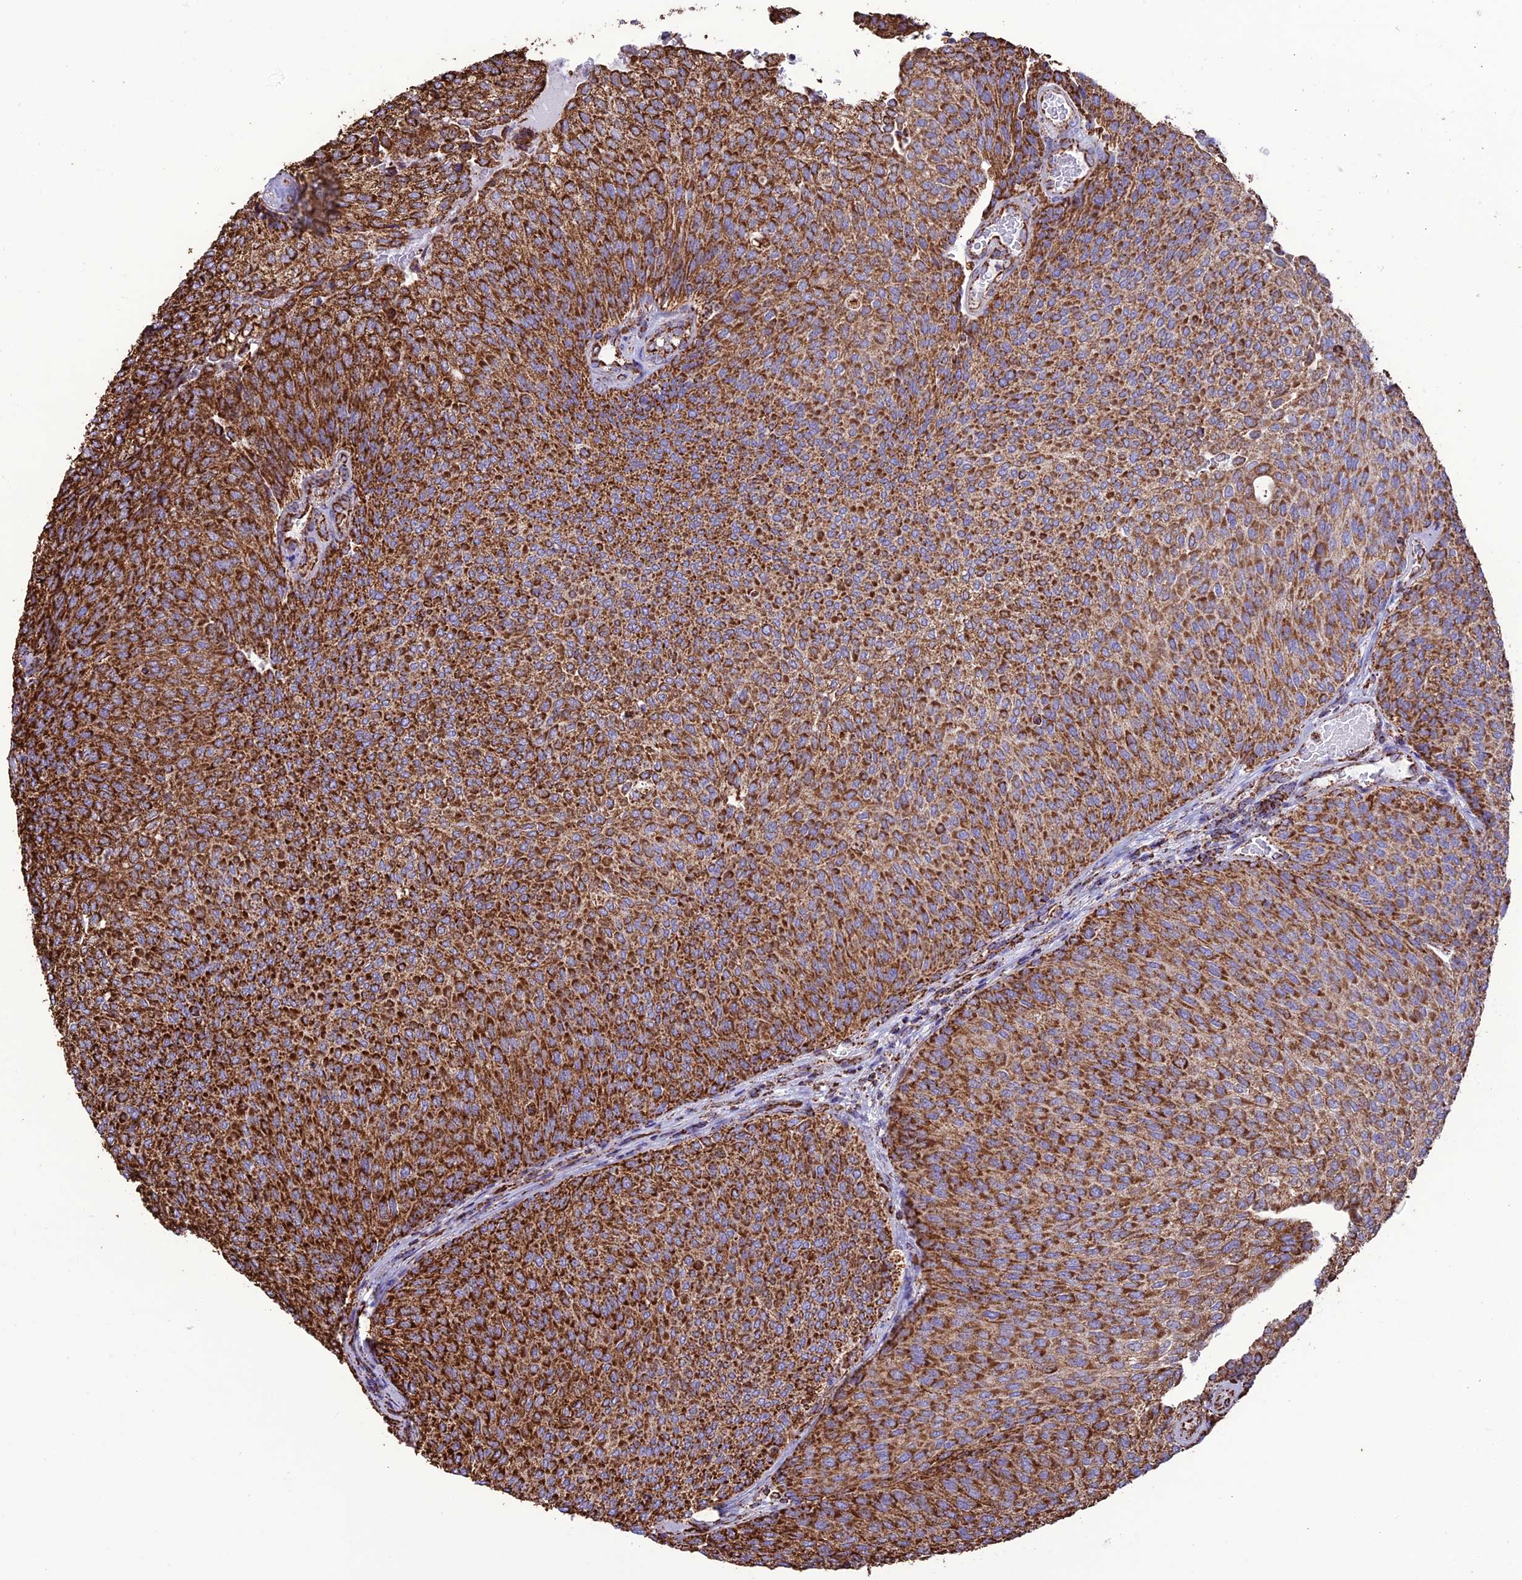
{"staining": {"intensity": "strong", "quantity": ">75%", "location": "cytoplasmic/membranous"}, "tissue": "urothelial cancer", "cell_type": "Tumor cells", "image_type": "cancer", "snomed": [{"axis": "morphology", "description": "Urothelial carcinoma, Low grade"}, {"axis": "topography", "description": "Urinary bladder"}], "caption": "Low-grade urothelial carcinoma tissue exhibits strong cytoplasmic/membranous positivity in about >75% of tumor cells", "gene": "NDUFAF1", "patient": {"sex": "female", "age": 79}}